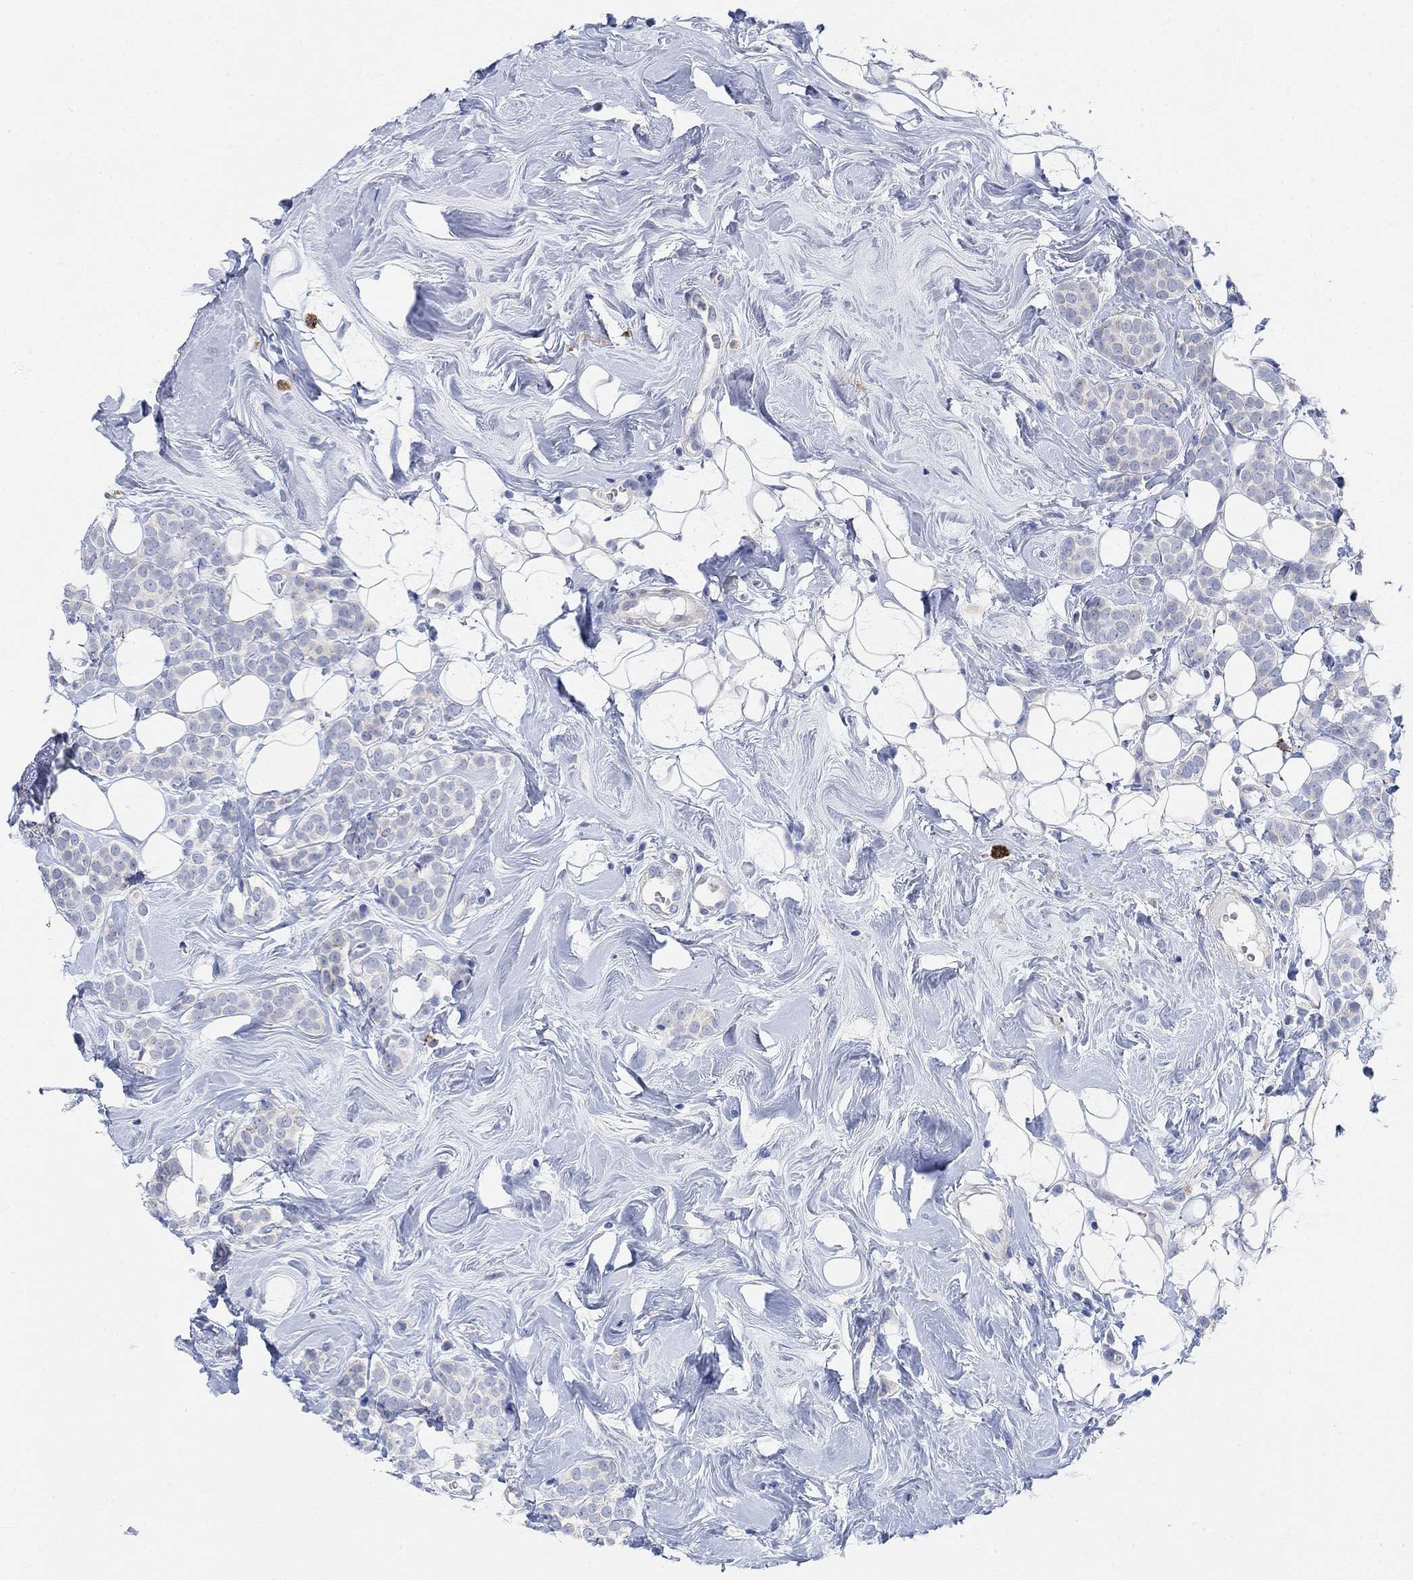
{"staining": {"intensity": "negative", "quantity": "none", "location": "none"}, "tissue": "breast cancer", "cell_type": "Tumor cells", "image_type": "cancer", "snomed": [{"axis": "morphology", "description": "Lobular carcinoma"}, {"axis": "topography", "description": "Breast"}], "caption": "A high-resolution image shows immunohistochemistry (IHC) staining of breast cancer (lobular carcinoma), which exhibits no significant positivity in tumor cells. (DAB (3,3'-diaminobenzidine) immunohistochemistry (IHC), high magnification).", "gene": "VAT1L", "patient": {"sex": "female", "age": 49}}